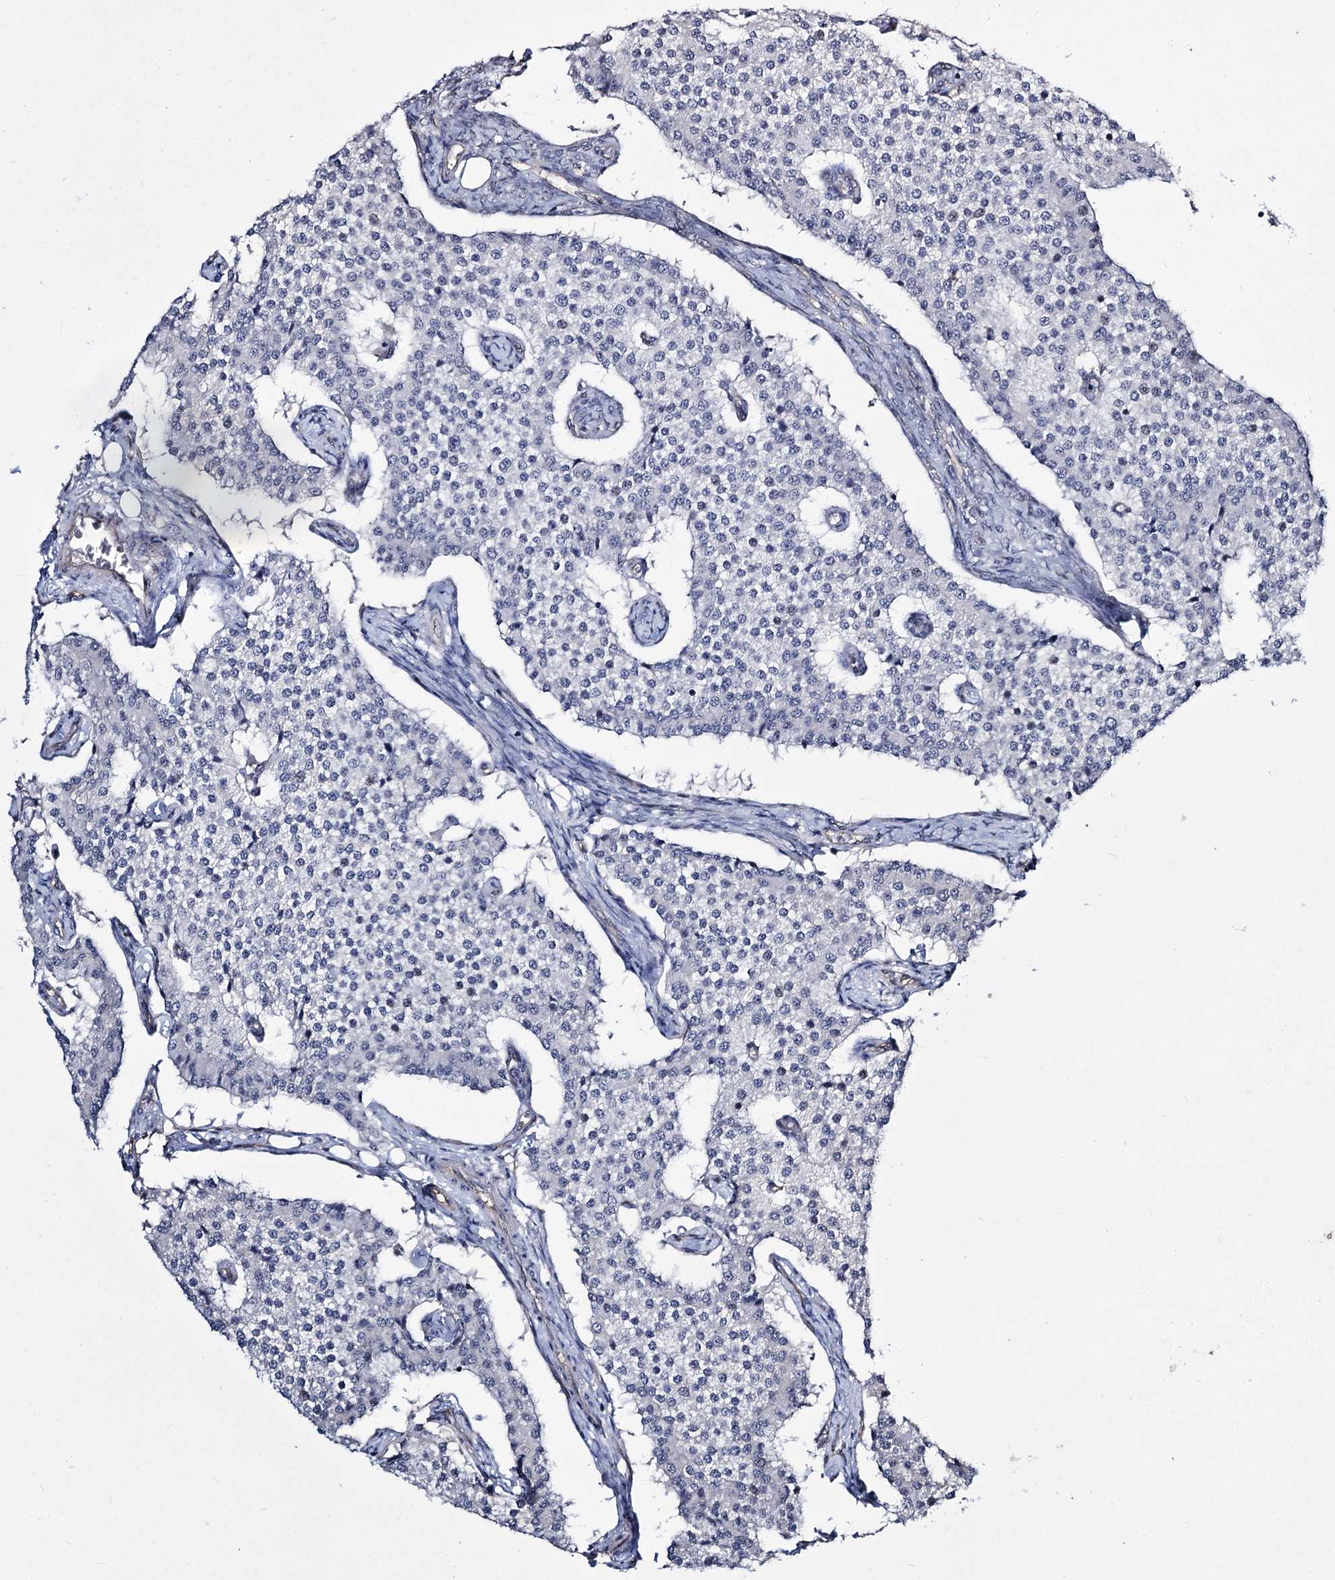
{"staining": {"intensity": "negative", "quantity": "none", "location": "none"}, "tissue": "carcinoid", "cell_type": "Tumor cells", "image_type": "cancer", "snomed": [{"axis": "morphology", "description": "Carcinoid, malignant, NOS"}, {"axis": "topography", "description": "Colon"}], "caption": "A high-resolution micrograph shows immunohistochemistry (IHC) staining of carcinoid (malignant), which displays no significant staining in tumor cells. Nuclei are stained in blue.", "gene": "CHMP7", "patient": {"sex": "female", "age": 52}}